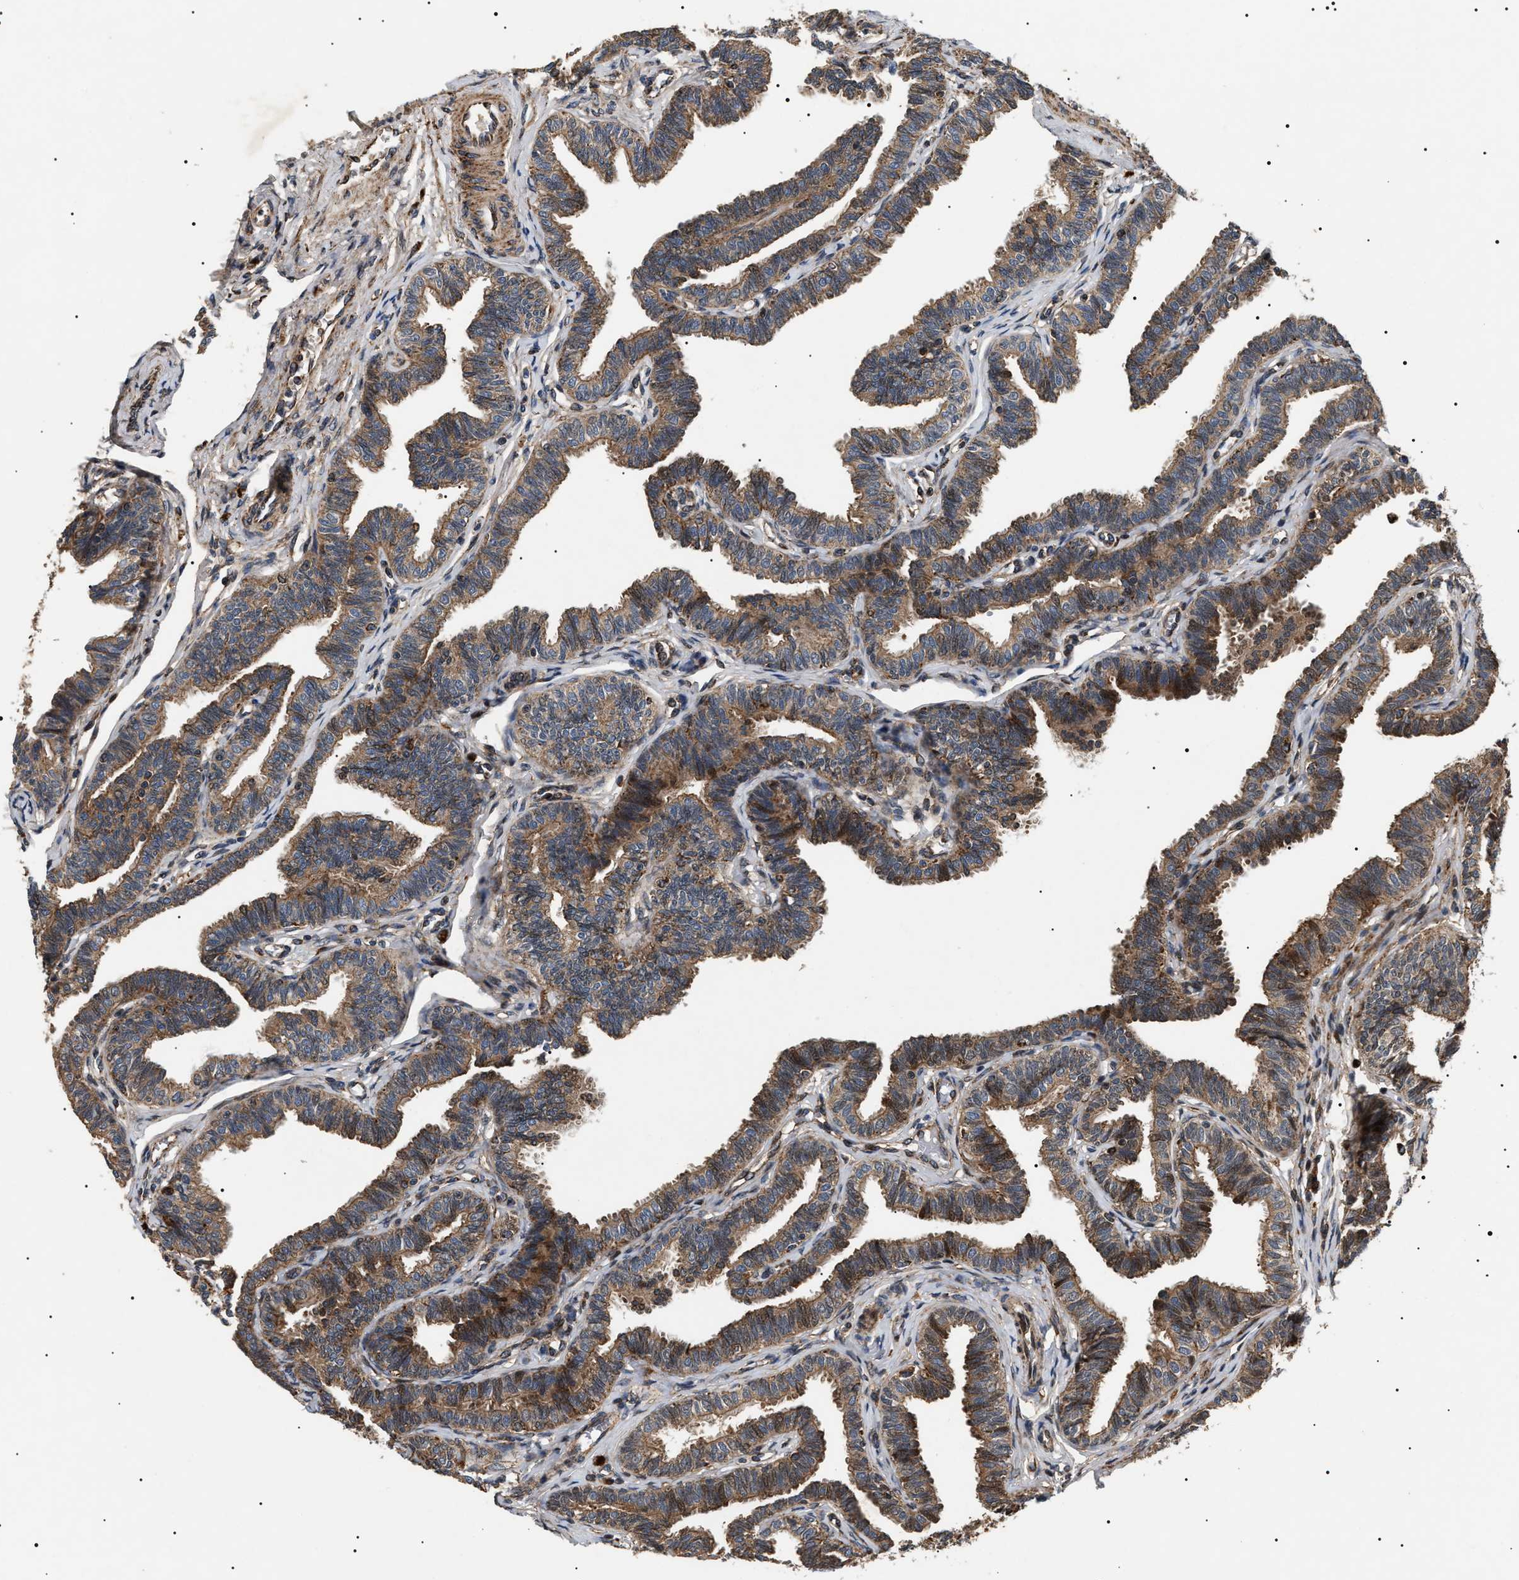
{"staining": {"intensity": "moderate", "quantity": ">75%", "location": "cytoplasmic/membranous"}, "tissue": "fallopian tube", "cell_type": "Glandular cells", "image_type": "normal", "snomed": [{"axis": "morphology", "description": "Normal tissue, NOS"}, {"axis": "topography", "description": "Fallopian tube"}, {"axis": "topography", "description": "Ovary"}], "caption": "Protein staining by immunohistochemistry exhibits moderate cytoplasmic/membranous expression in approximately >75% of glandular cells in unremarkable fallopian tube. The staining is performed using DAB brown chromogen to label protein expression. The nuclei are counter-stained blue using hematoxylin.", "gene": "ZBTB26", "patient": {"sex": "female", "age": 23}}